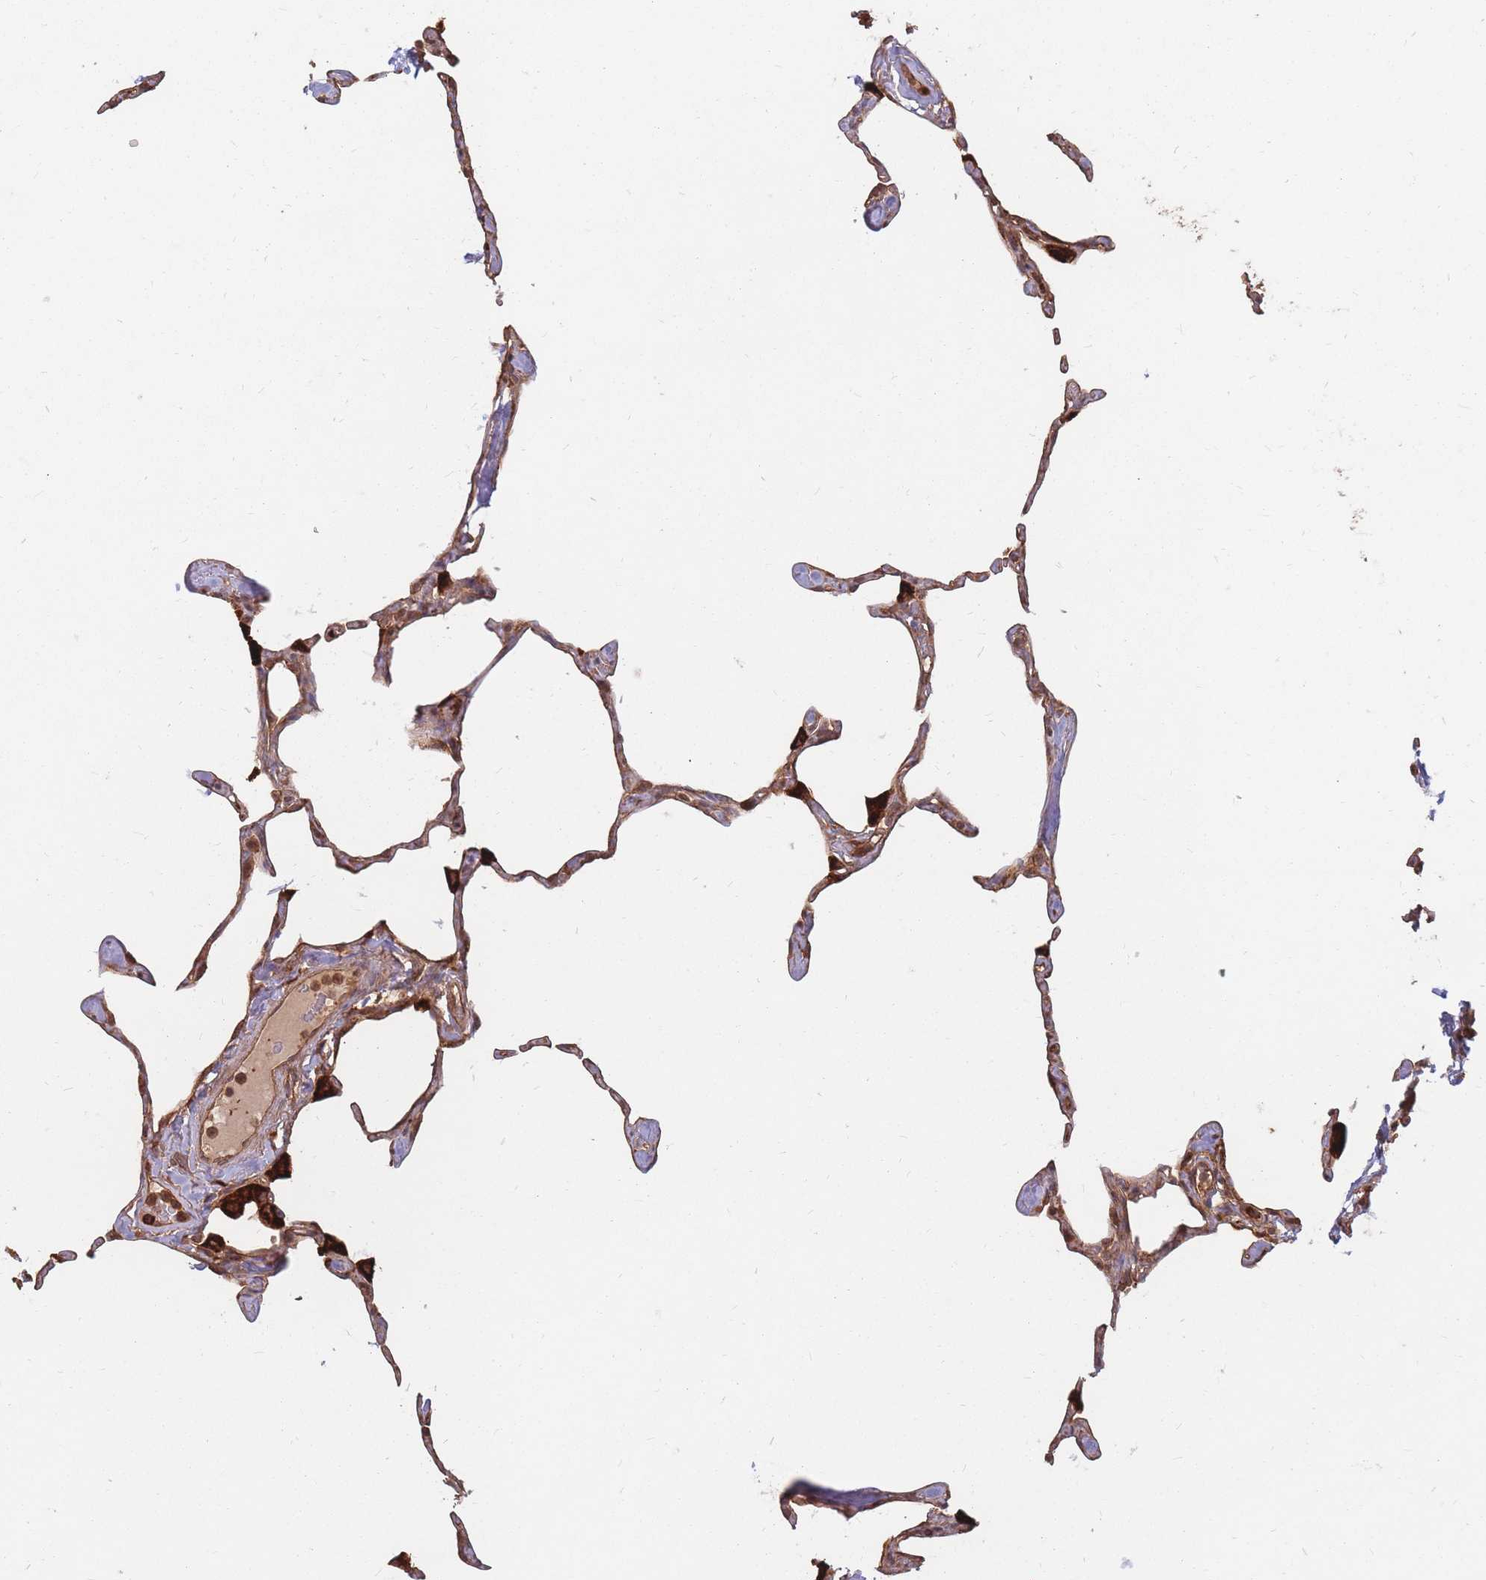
{"staining": {"intensity": "moderate", "quantity": "25%-75%", "location": "cytoplasmic/membranous"}, "tissue": "lung", "cell_type": "Alveolar cells", "image_type": "normal", "snomed": [{"axis": "morphology", "description": "Normal tissue, NOS"}, {"axis": "topography", "description": "Lung"}], "caption": "A medium amount of moderate cytoplasmic/membranous staining is identified in about 25%-75% of alveolar cells in normal lung.", "gene": "RASSF2", "patient": {"sex": "male", "age": 65}}